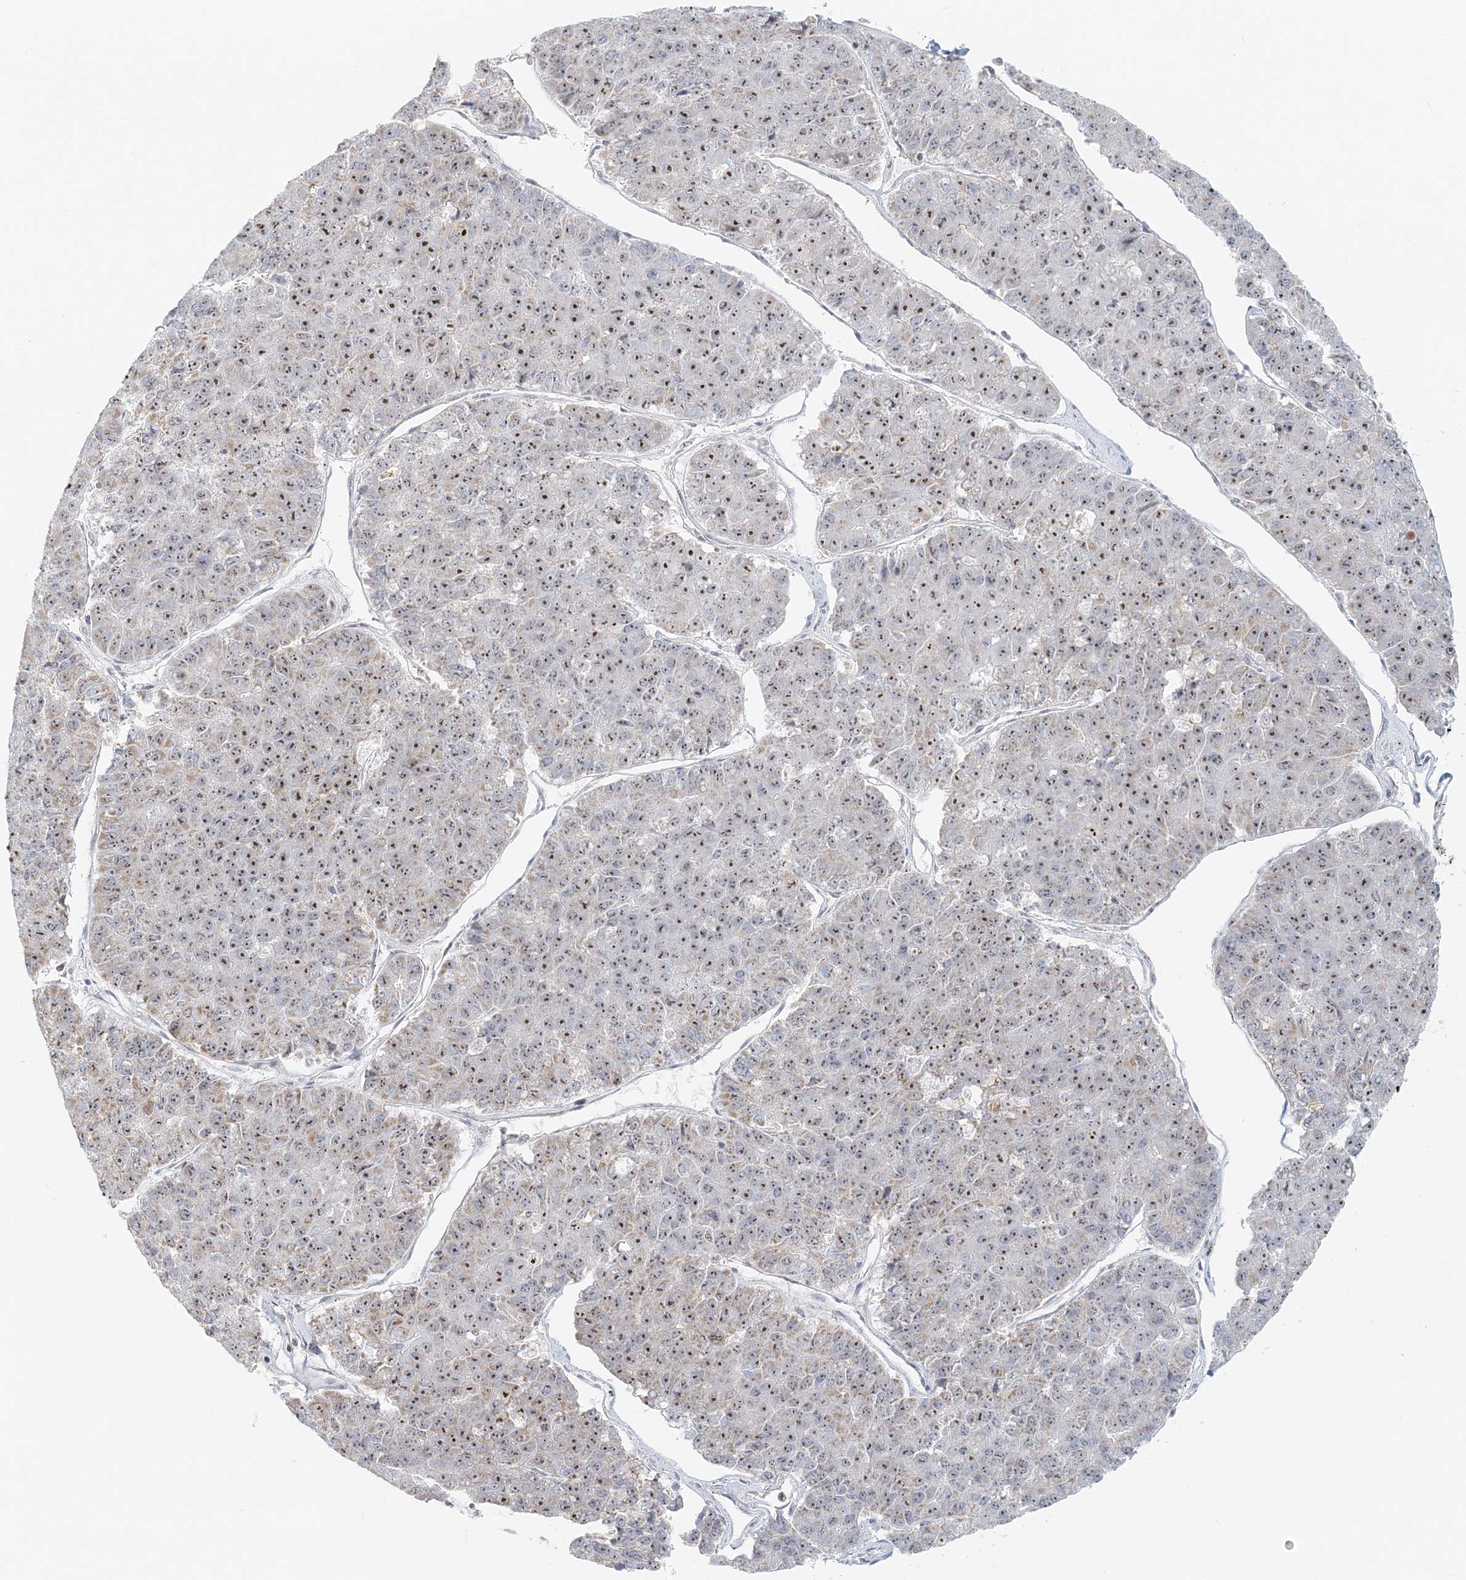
{"staining": {"intensity": "weak", "quantity": "25%-75%", "location": "nuclear"}, "tissue": "pancreatic cancer", "cell_type": "Tumor cells", "image_type": "cancer", "snomed": [{"axis": "morphology", "description": "Adenocarcinoma, NOS"}, {"axis": "topography", "description": "Pancreas"}], "caption": "The immunohistochemical stain highlights weak nuclear positivity in tumor cells of pancreatic adenocarcinoma tissue.", "gene": "UBE2F", "patient": {"sex": "male", "age": 50}}